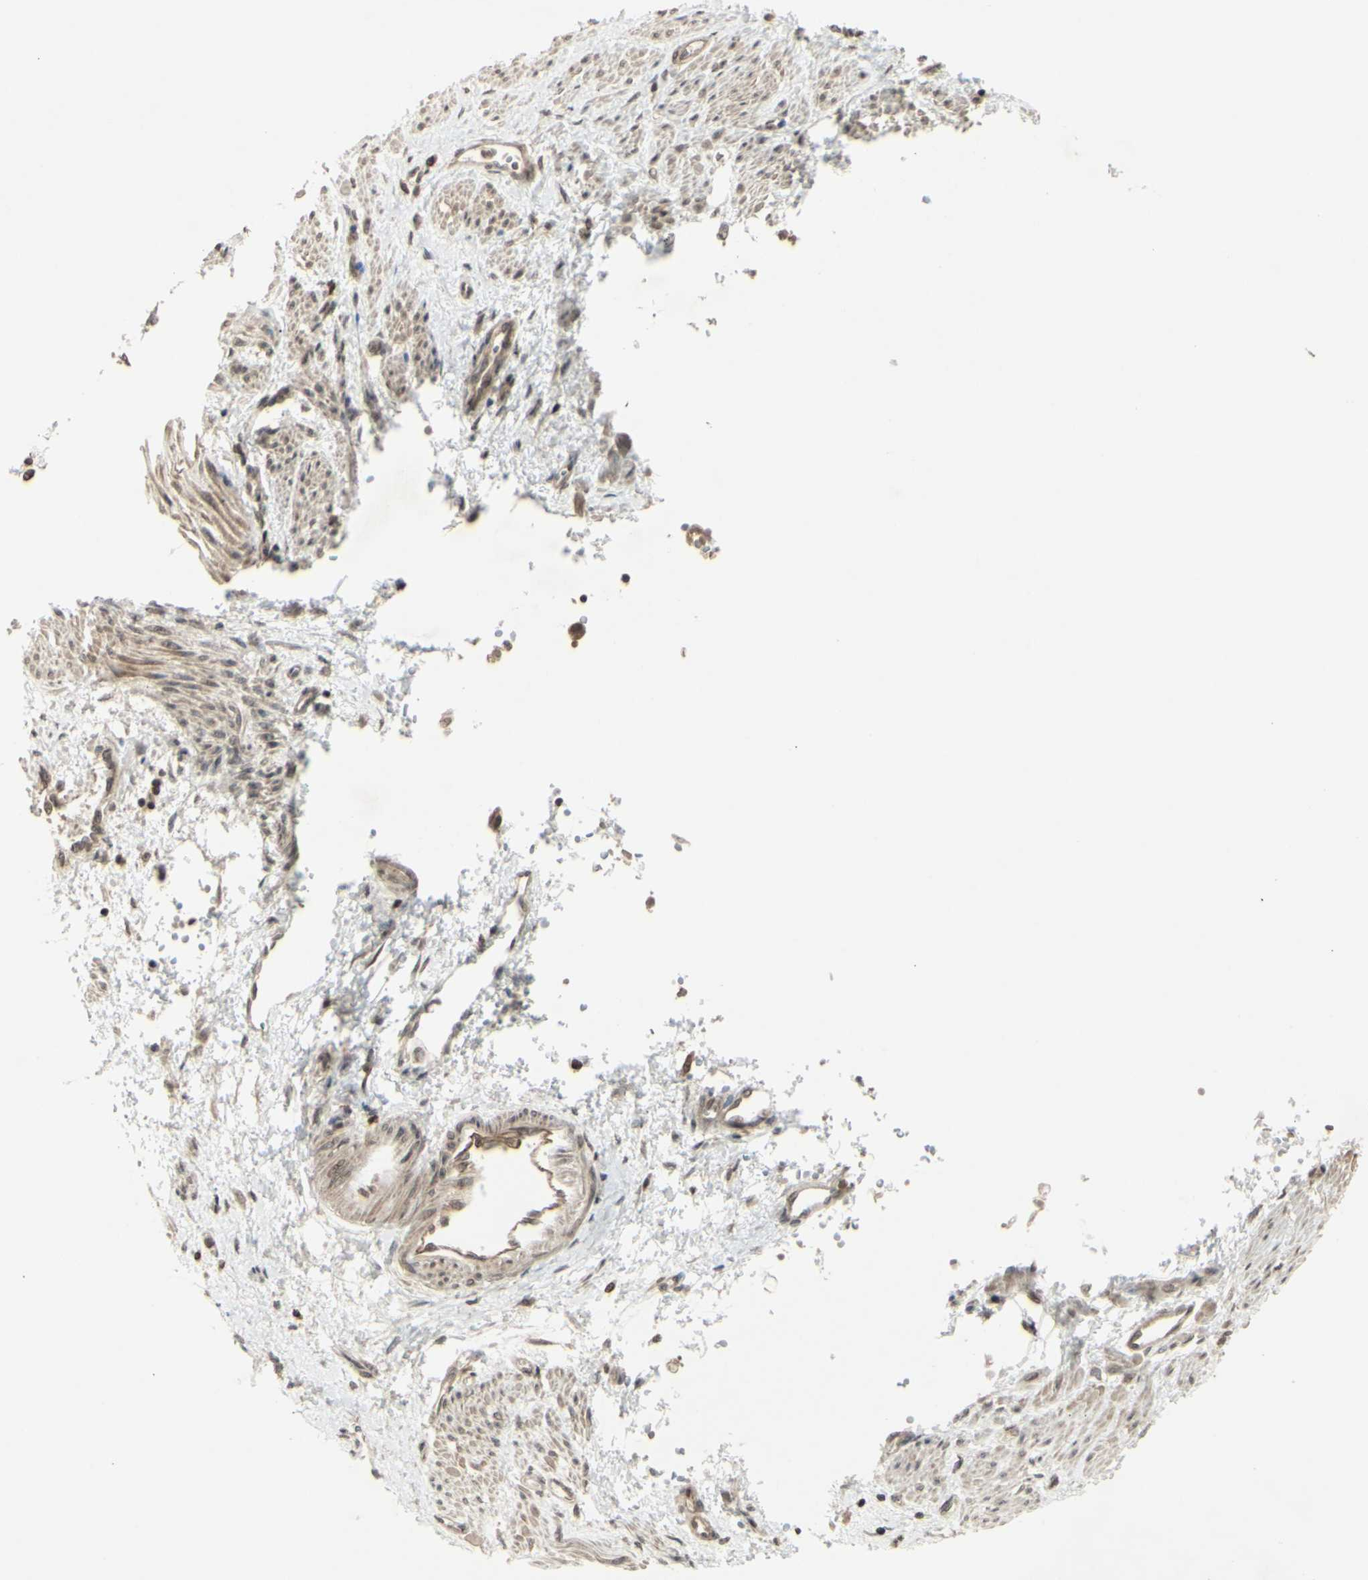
{"staining": {"intensity": "weak", "quantity": "25%-75%", "location": "cytoplasmic/membranous"}, "tissue": "smooth muscle", "cell_type": "Smooth muscle cells", "image_type": "normal", "snomed": [{"axis": "morphology", "description": "Normal tissue, NOS"}, {"axis": "topography", "description": "Smooth muscle"}, {"axis": "topography", "description": "Uterus"}], "caption": "Weak cytoplasmic/membranous staining for a protein is appreciated in about 25%-75% of smooth muscle cells of unremarkable smooth muscle using IHC.", "gene": "BLNK", "patient": {"sex": "female", "age": 39}}